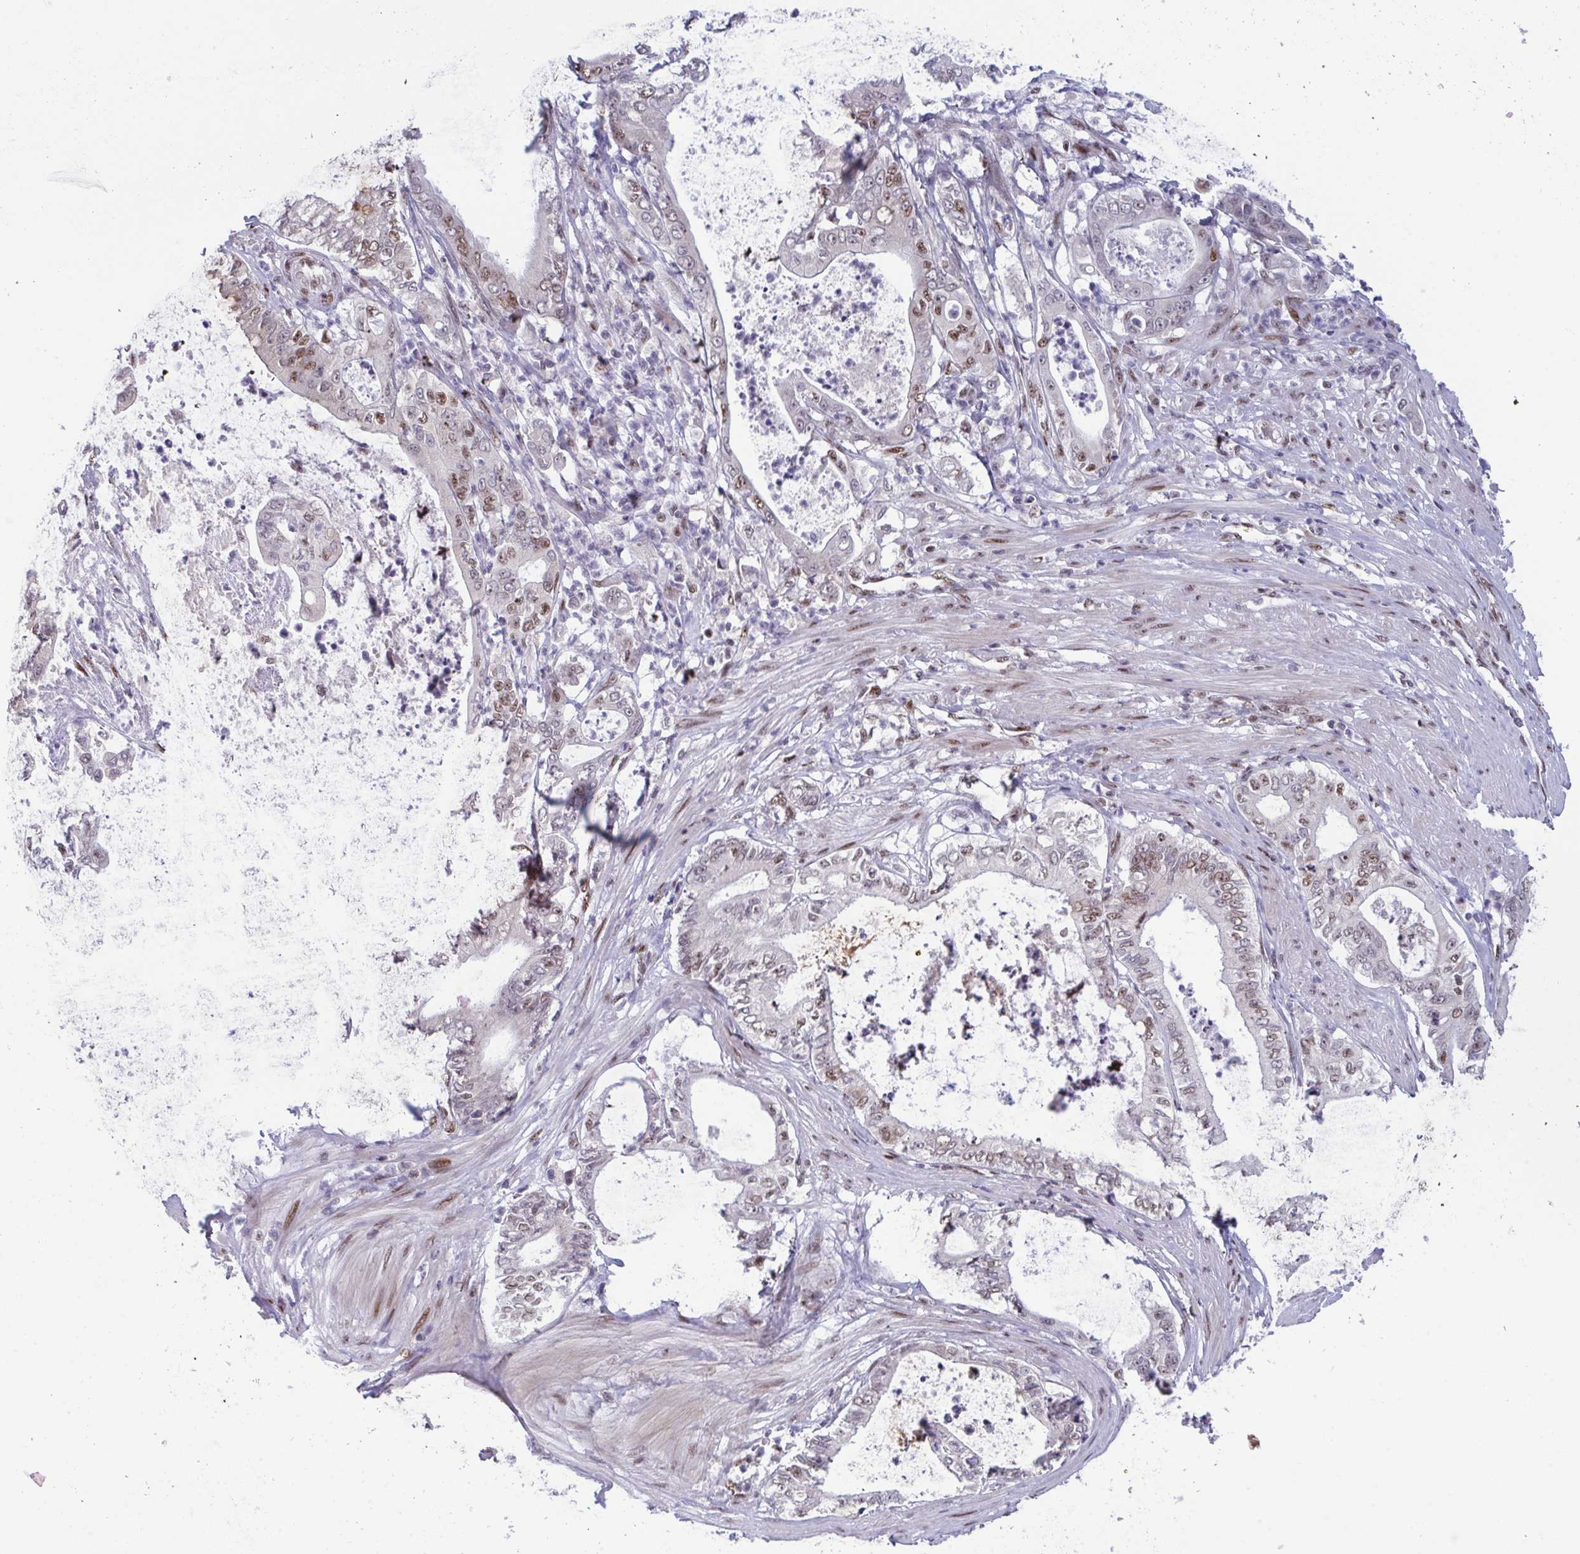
{"staining": {"intensity": "moderate", "quantity": "25%-75%", "location": "nuclear"}, "tissue": "pancreatic cancer", "cell_type": "Tumor cells", "image_type": "cancer", "snomed": [{"axis": "morphology", "description": "Adenocarcinoma, NOS"}, {"axis": "topography", "description": "Pancreas"}], "caption": "Pancreatic cancer tissue reveals moderate nuclear expression in approximately 25%-75% of tumor cells, visualized by immunohistochemistry.", "gene": "WBP11", "patient": {"sex": "male", "age": 71}}